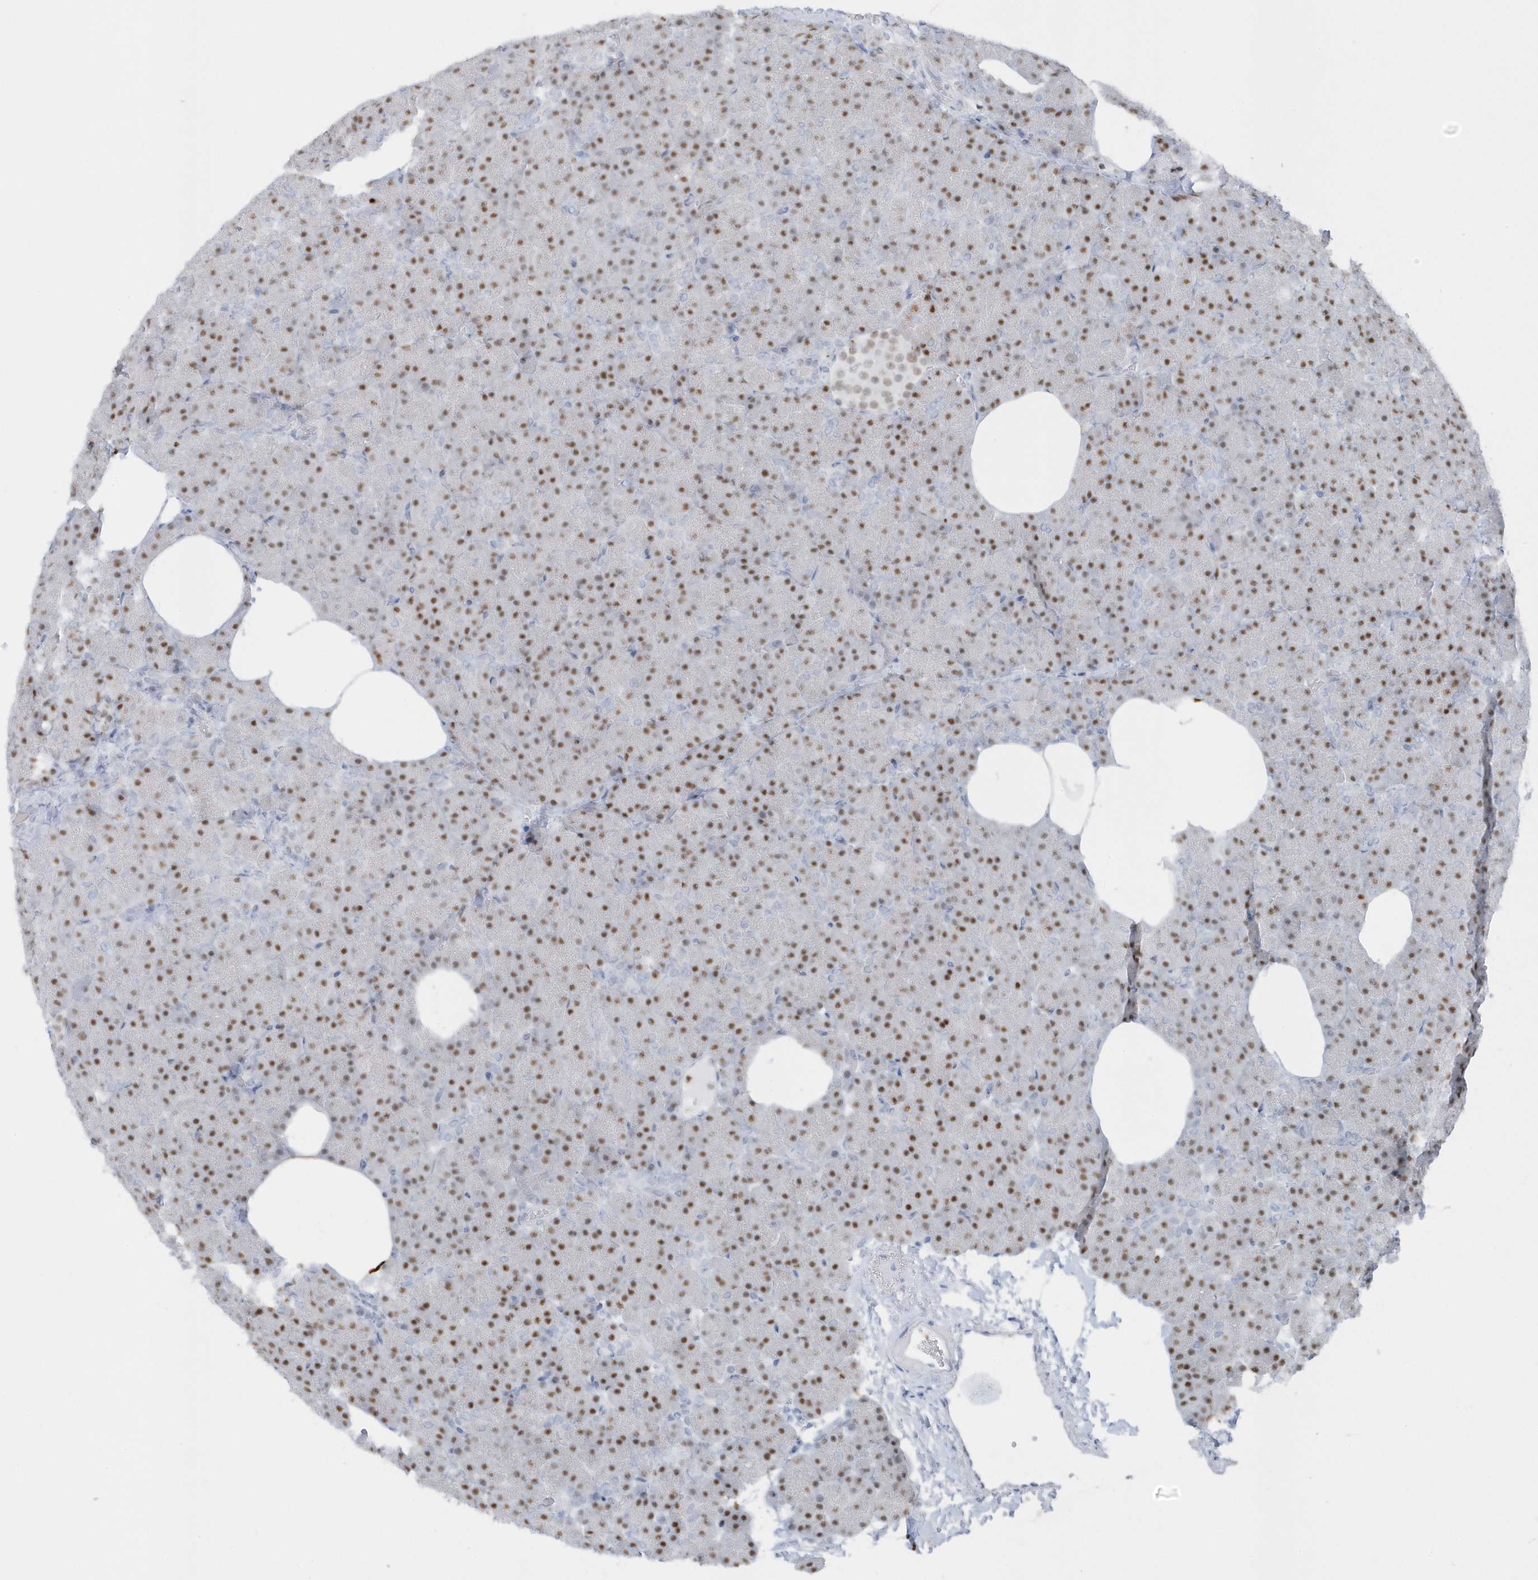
{"staining": {"intensity": "moderate", "quantity": ">75%", "location": "nuclear"}, "tissue": "pancreas", "cell_type": "Exocrine glandular cells", "image_type": "normal", "snomed": [{"axis": "morphology", "description": "Normal tissue, NOS"}, {"axis": "morphology", "description": "Carcinoid, malignant, NOS"}, {"axis": "topography", "description": "Pancreas"}], "caption": "An immunohistochemistry (IHC) histopathology image of unremarkable tissue is shown. Protein staining in brown highlights moderate nuclear positivity in pancreas within exocrine glandular cells. Nuclei are stained in blue.", "gene": "SMIM34", "patient": {"sex": "female", "age": 35}}